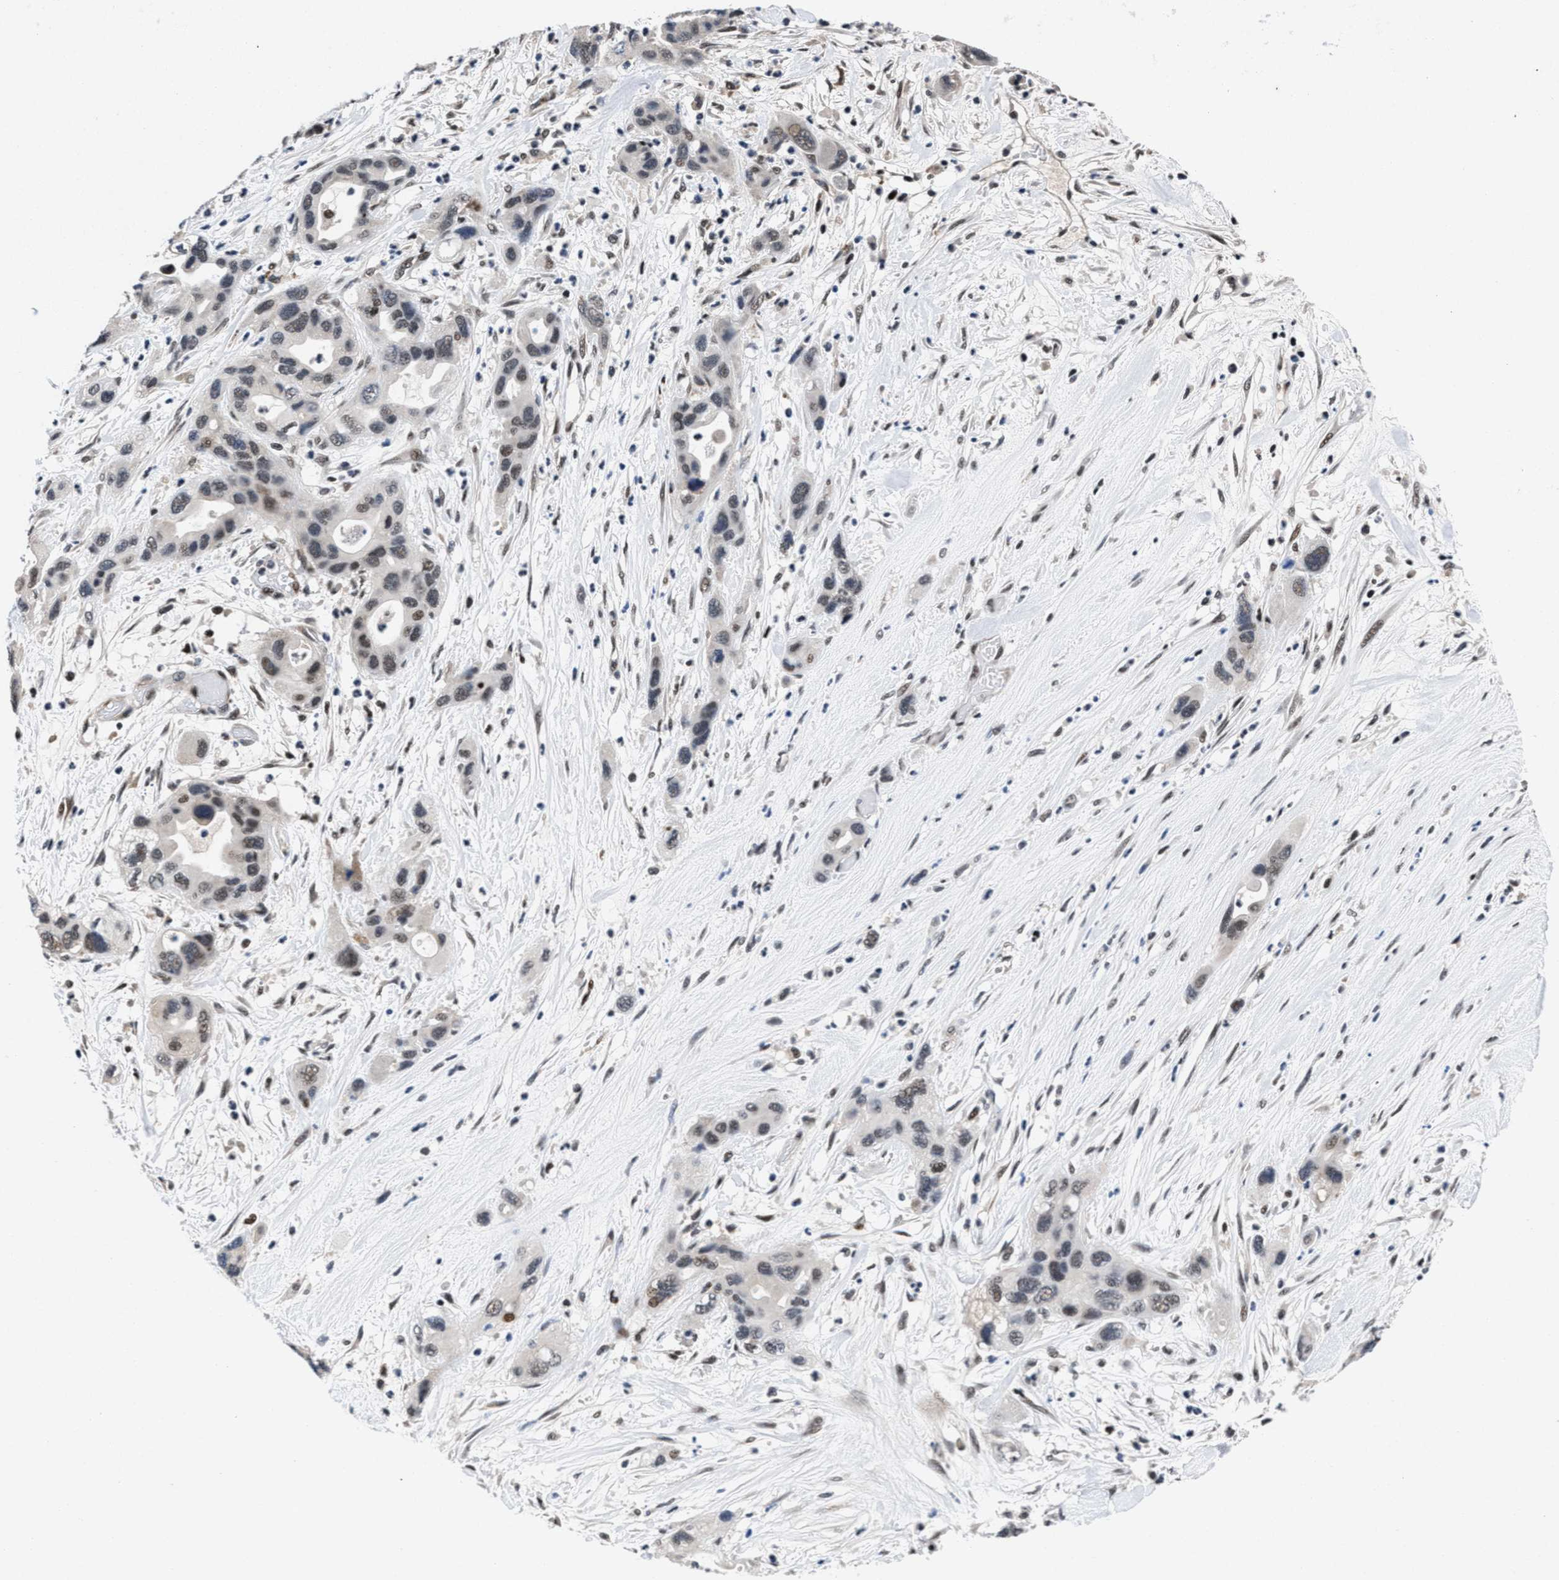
{"staining": {"intensity": "weak", "quantity": ">75%", "location": "nuclear"}, "tissue": "pancreatic cancer", "cell_type": "Tumor cells", "image_type": "cancer", "snomed": [{"axis": "morphology", "description": "Adenocarcinoma, NOS"}, {"axis": "topography", "description": "Pancreas"}], "caption": "Human pancreatic cancer stained with a brown dye shows weak nuclear positive positivity in approximately >75% of tumor cells.", "gene": "WDR81", "patient": {"sex": "female", "age": 71}}